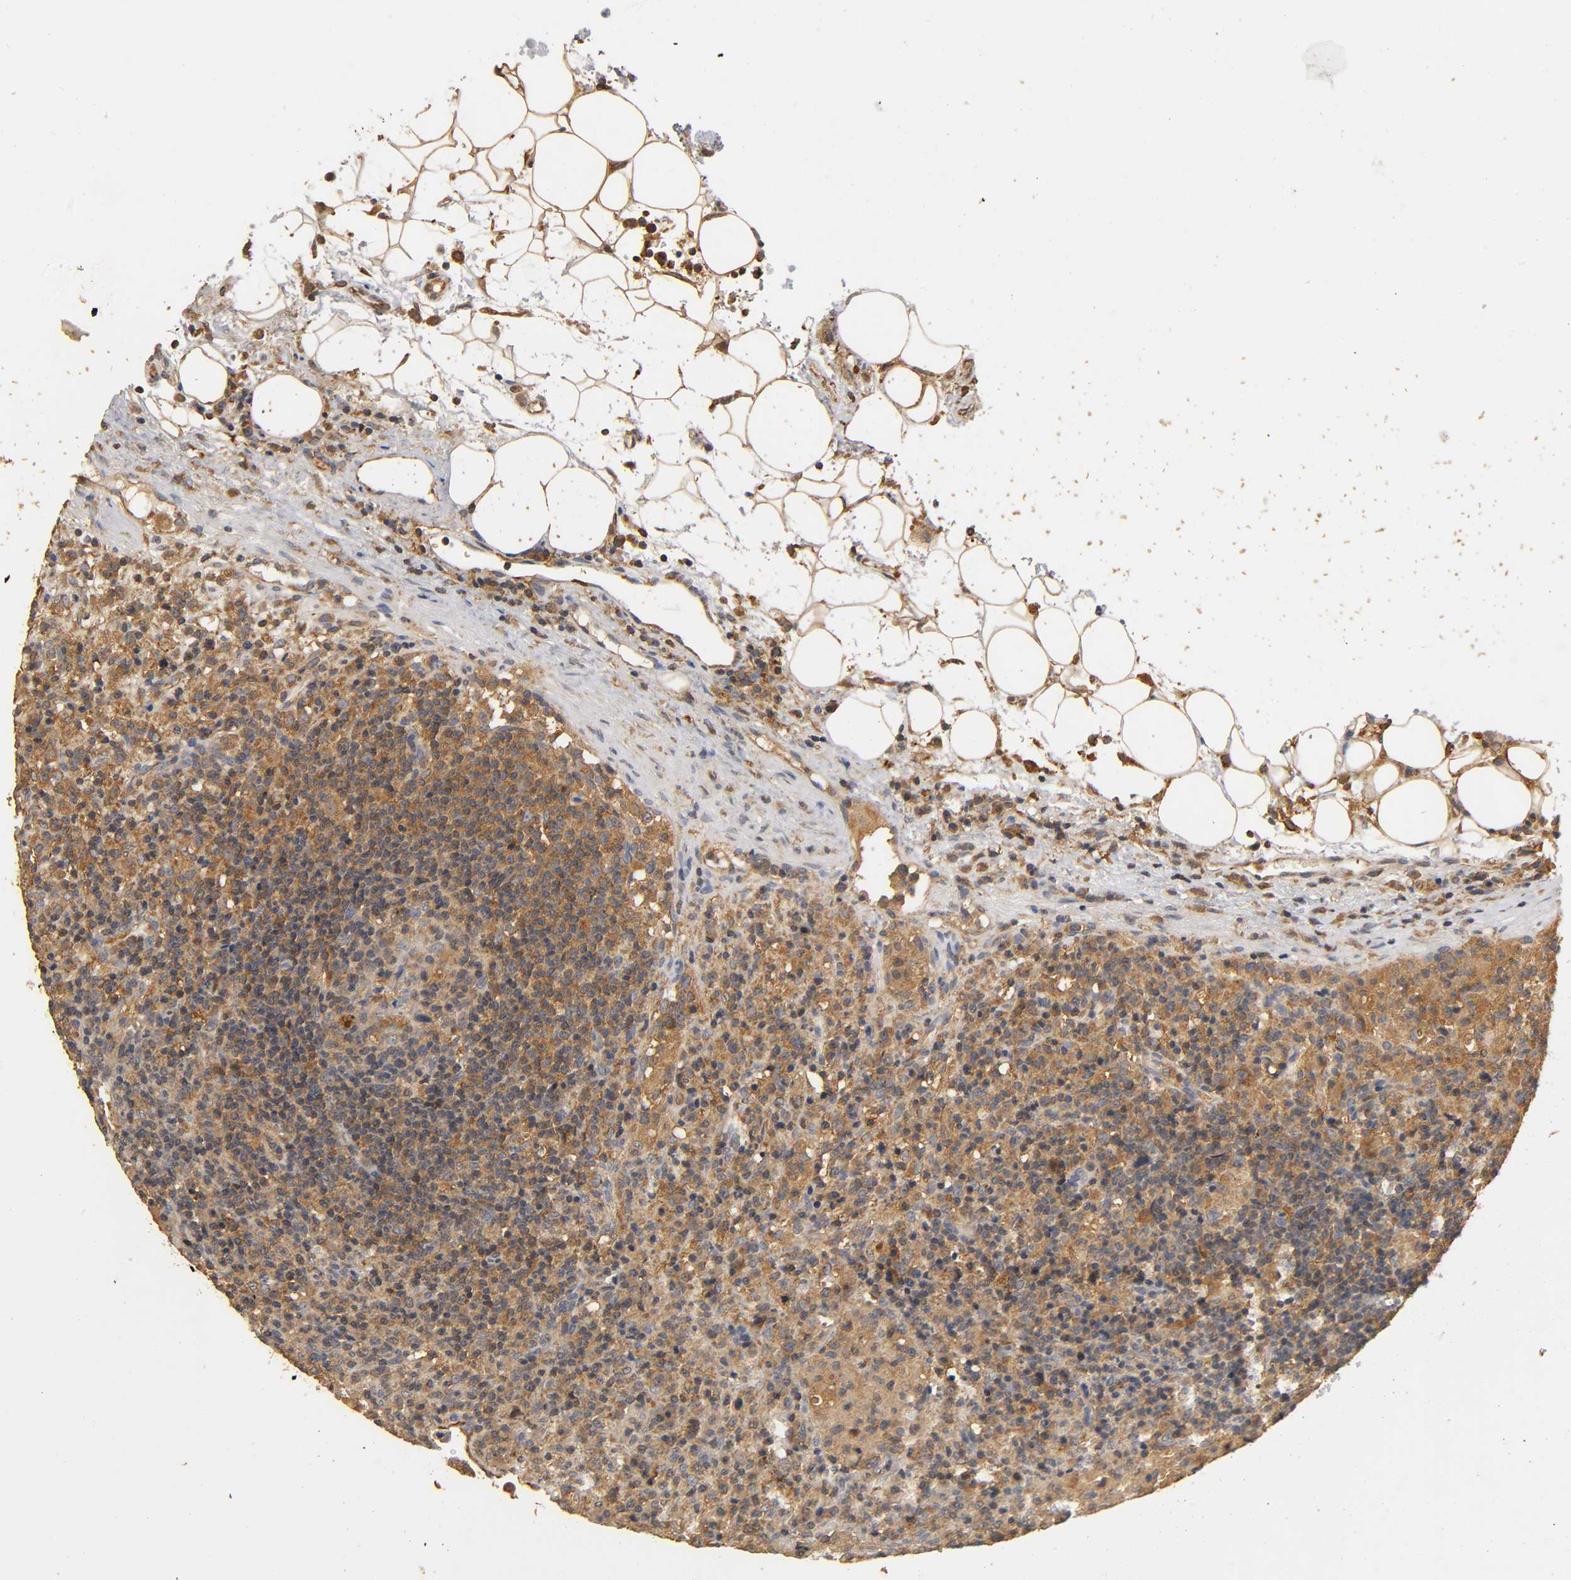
{"staining": {"intensity": "strong", "quantity": ">75%", "location": "cytoplasmic/membranous"}, "tissue": "lymphoma", "cell_type": "Tumor cells", "image_type": "cancer", "snomed": [{"axis": "morphology", "description": "Hodgkin's disease, NOS"}, {"axis": "topography", "description": "Lymph node"}], "caption": "Approximately >75% of tumor cells in Hodgkin's disease reveal strong cytoplasmic/membranous protein expression as visualized by brown immunohistochemical staining.", "gene": "SCAP", "patient": {"sex": "male", "age": 65}}